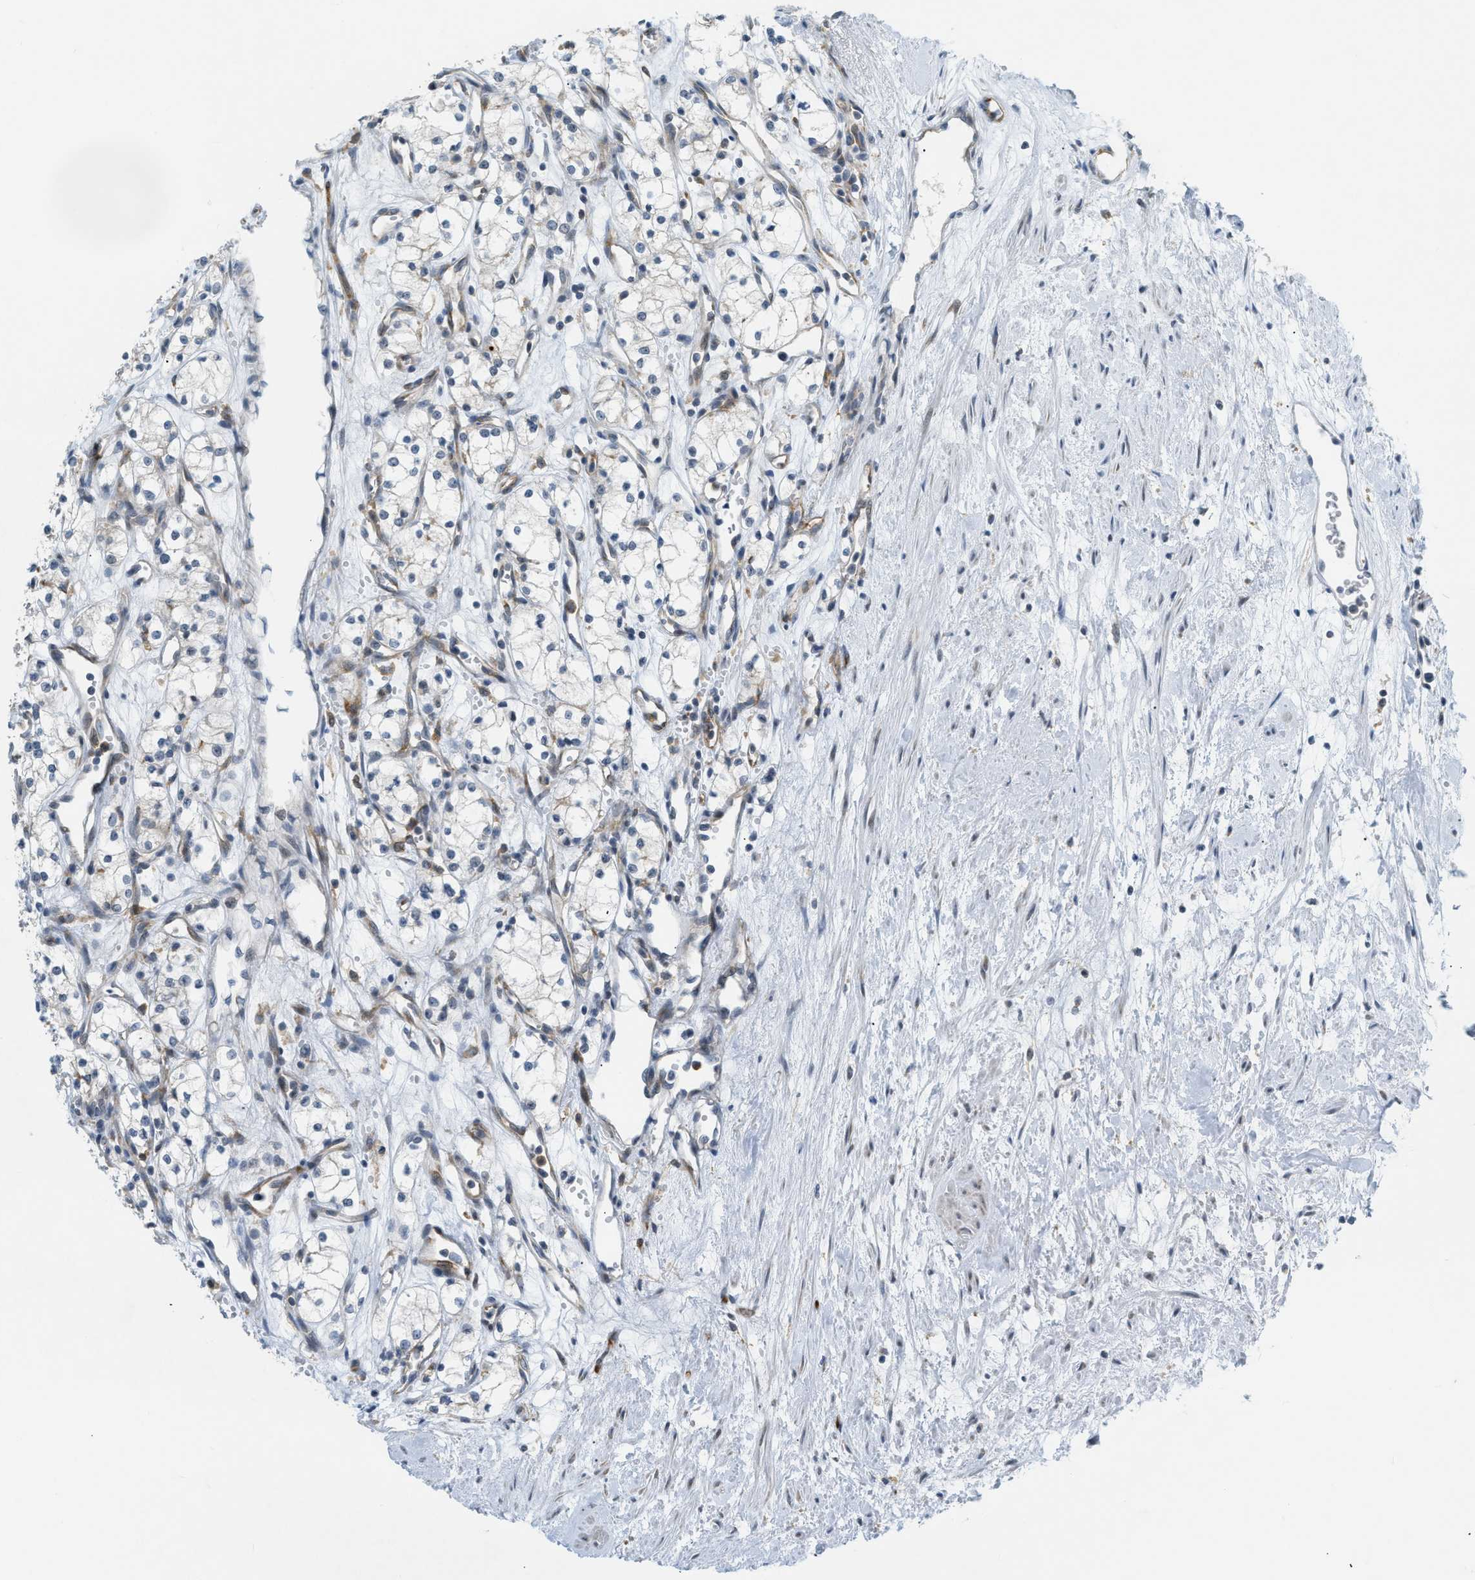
{"staining": {"intensity": "negative", "quantity": "none", "location": "none"}, "tissue": "renal cancer", "cell_type": "Tumor cells", "image_type": "cancer", "snomed": [{"axis": "morphology", "description": "Adenocarcinoma, NOS"}, {"axis": "topography", "description": "Kidney"}], "caption": "There is no significant staining in tumor cells of renal cancer (adenocarcinoma).", "gene": "ZNF408", "patient": {"sex": "male", "age": 59}}